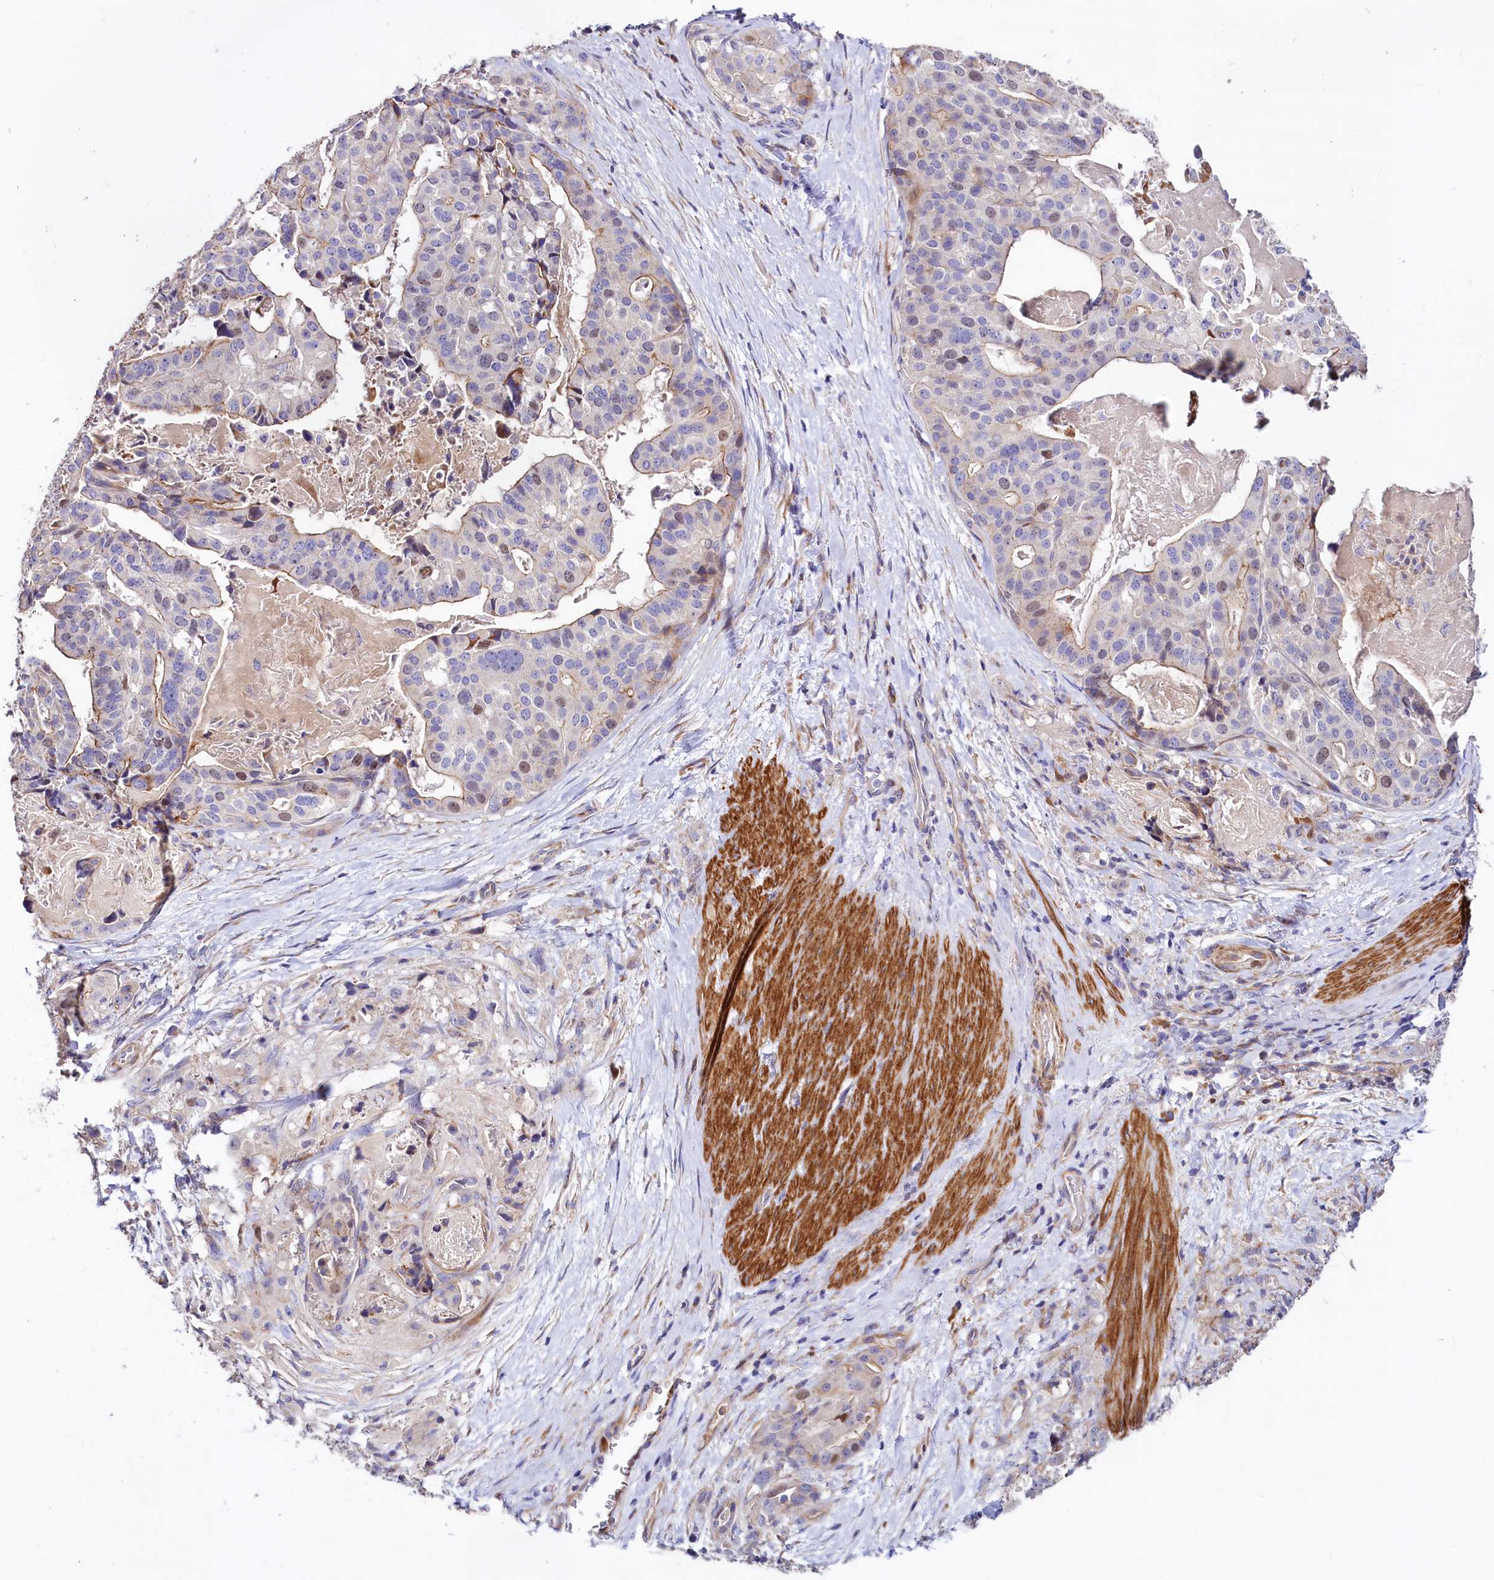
{"staining": {"intensity": "weak", "quantity": "<25%", "location": "cytoplasmic/membranous,nuclear"}, "tissue": "stomach cancer", "cell_type": "Tumor cells", "image_type": "cancer", "snomed": [{"axis": "morphology", "description": "Adenocarcinoma, NOS"}, {"axis": "topography", "description": "Stomach"}], "caption": "Photomicrograph shows no significant protein expression in tumor cells of stomach adenocarcinoma.", "gene": "WNT8A", "patient": {"sex": "male", "age": 48}}